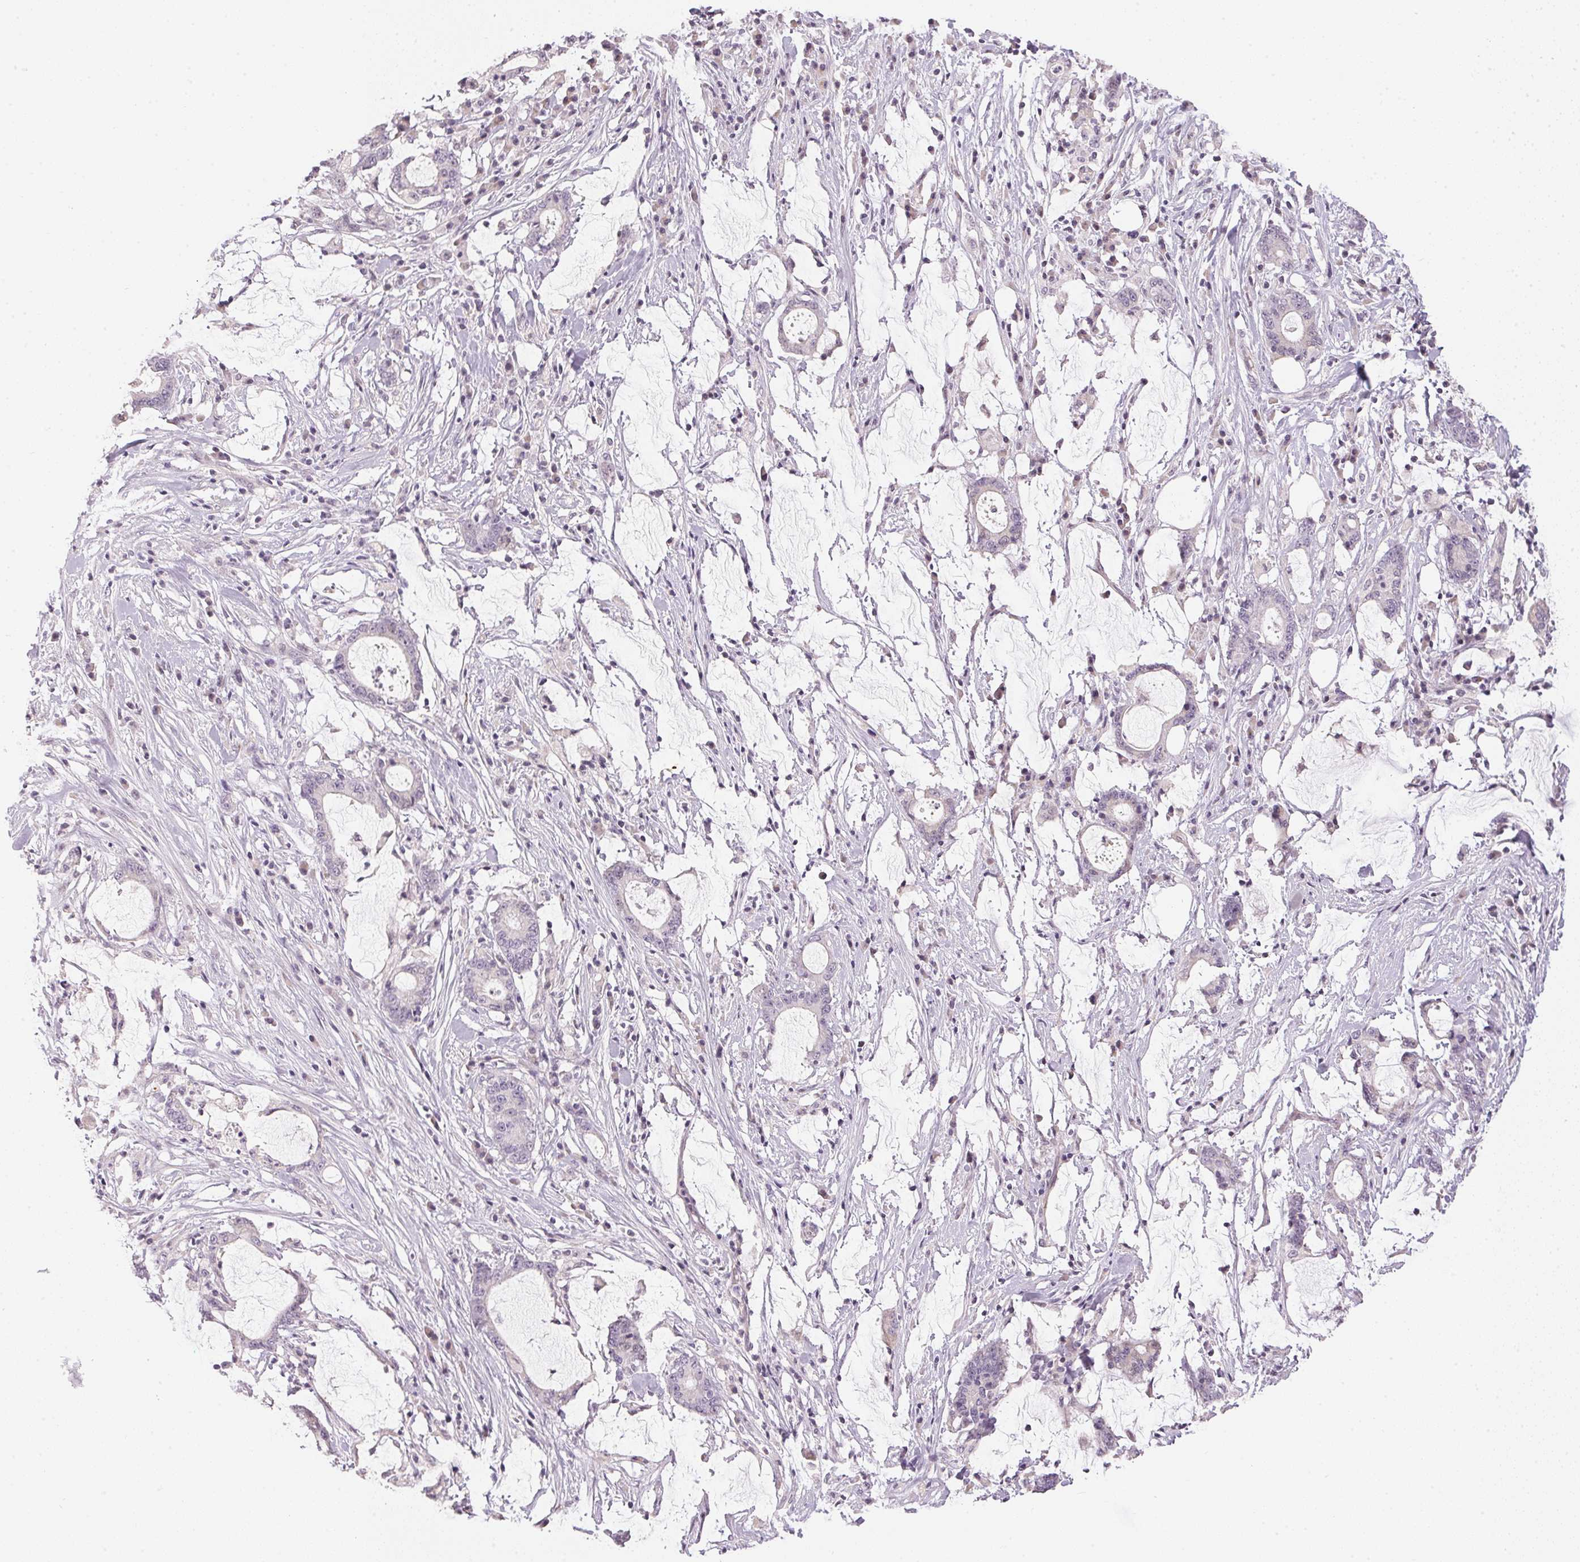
{"staining": {"intensity": "negative", "quantity": "none", "location": "none"}, "tissue": "stomach cancer", "cell_type": "Tumor cells", "image_type": "cancer", "snomed": [{"axis": "morphology", "description": "Adenocarcinoma, NOS"}, {"axis": "topography", "description": "Stomach, upper"}], "caption": "Stomach adenocarcinoma was stained to show a protein in brown. There is no significant expression in tumor cells. (IHC, brightfield microscopy, high magnification).", "gene": "GDAP1L1", "patient": {"sex": "male", "age": 68}}